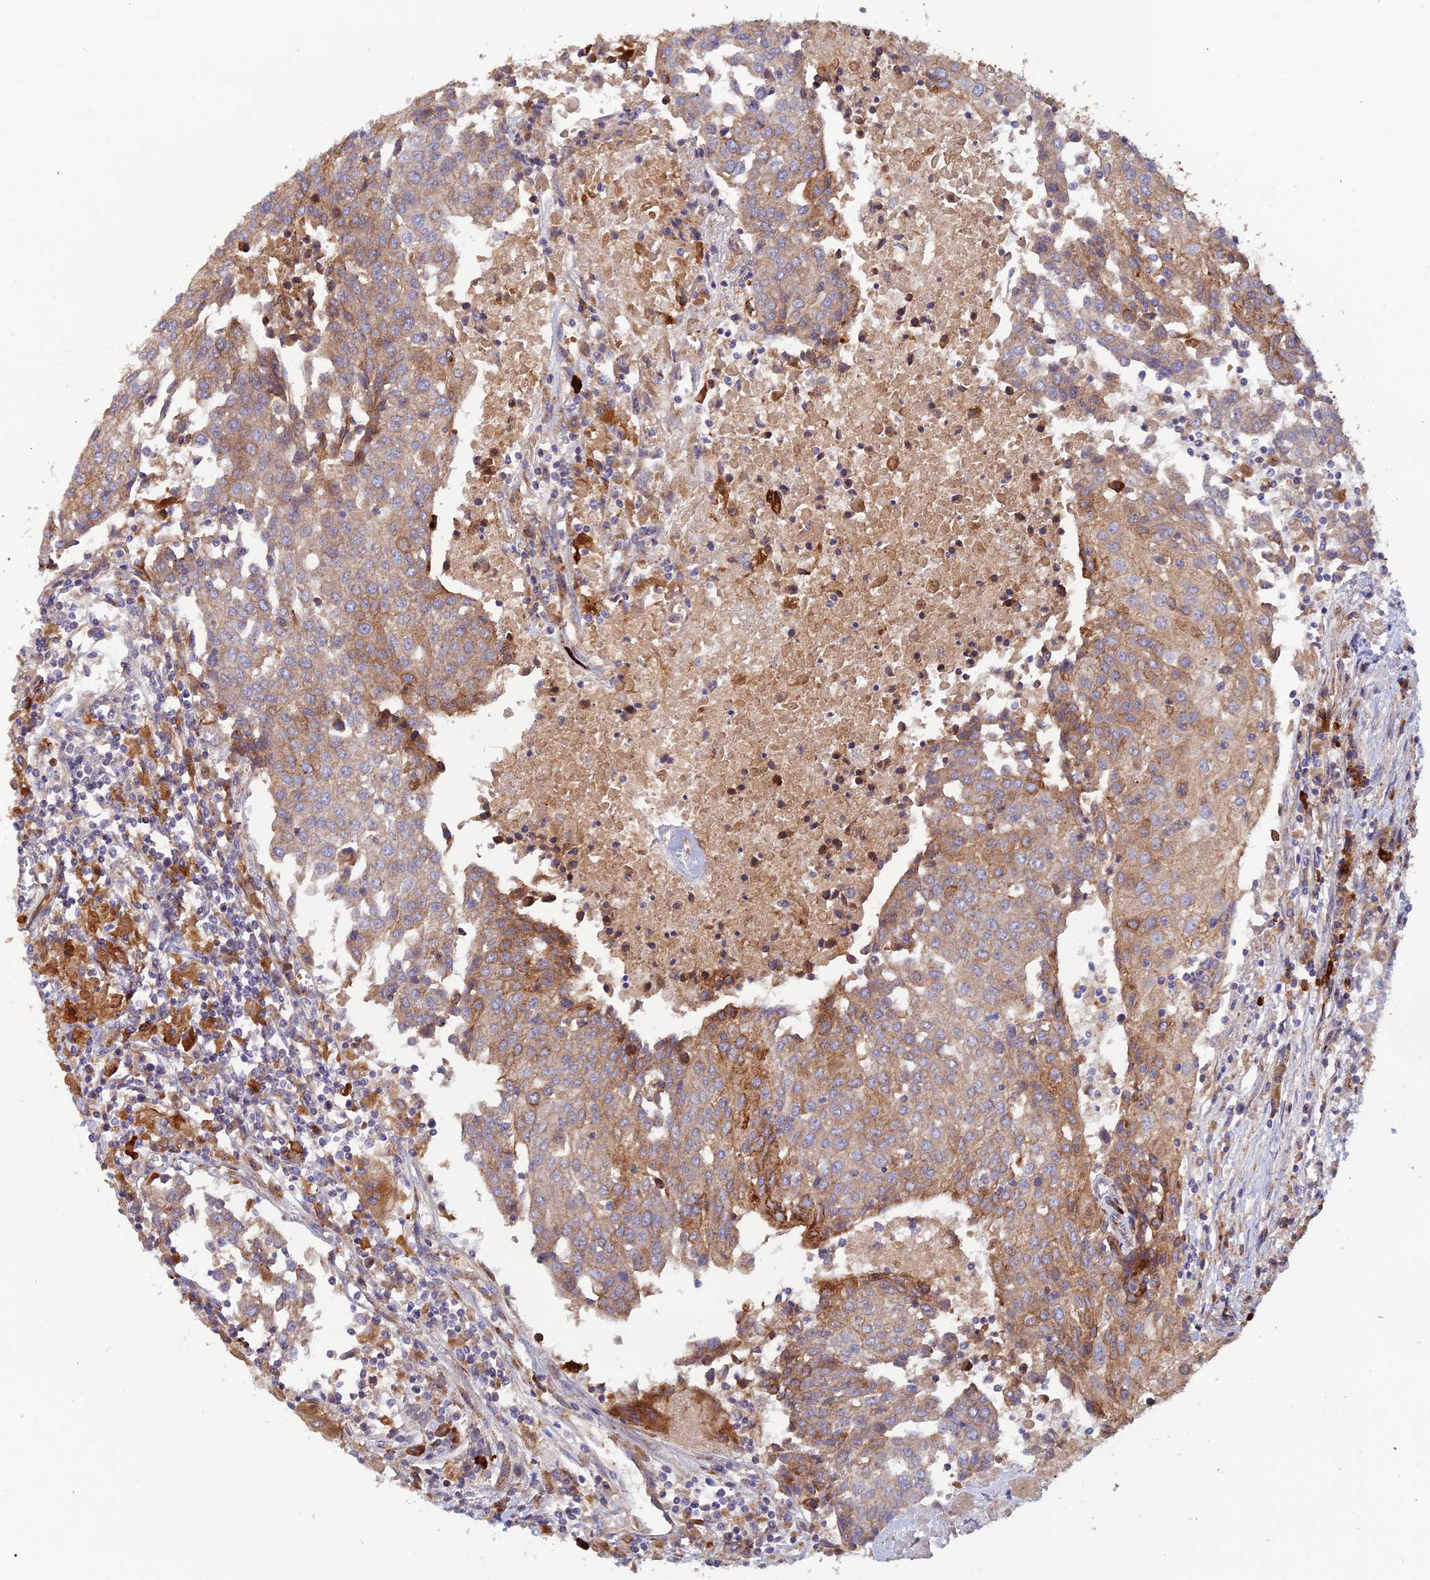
{"staining": {"intensity": "moderate", "quantity": "25%-75%", "location": "cytoplasmic/membranous"}, "tissue": "urothelial cancer", "cell_type": "Tumor cells", "image_type": "cancer", "snomed": [{"axis": "morphology", "description": "Urothelial carcinoma, High grade"}, {"axis": "topography", "description": "Urinary bladder"}], "caption": "High-magnification brightfield microscopy of high-grade urothelial carcinoma stained with DAB (3,3'-diaminobenzidine) (brown) and counterstained with hematoxylin (blue). tumor cells exhibit moderate cytoplasmic/membranous expression is present in approximately25%-75% of cells.", "gene": "GMCL1", "patient": {"sex": "female", "age": 85}}